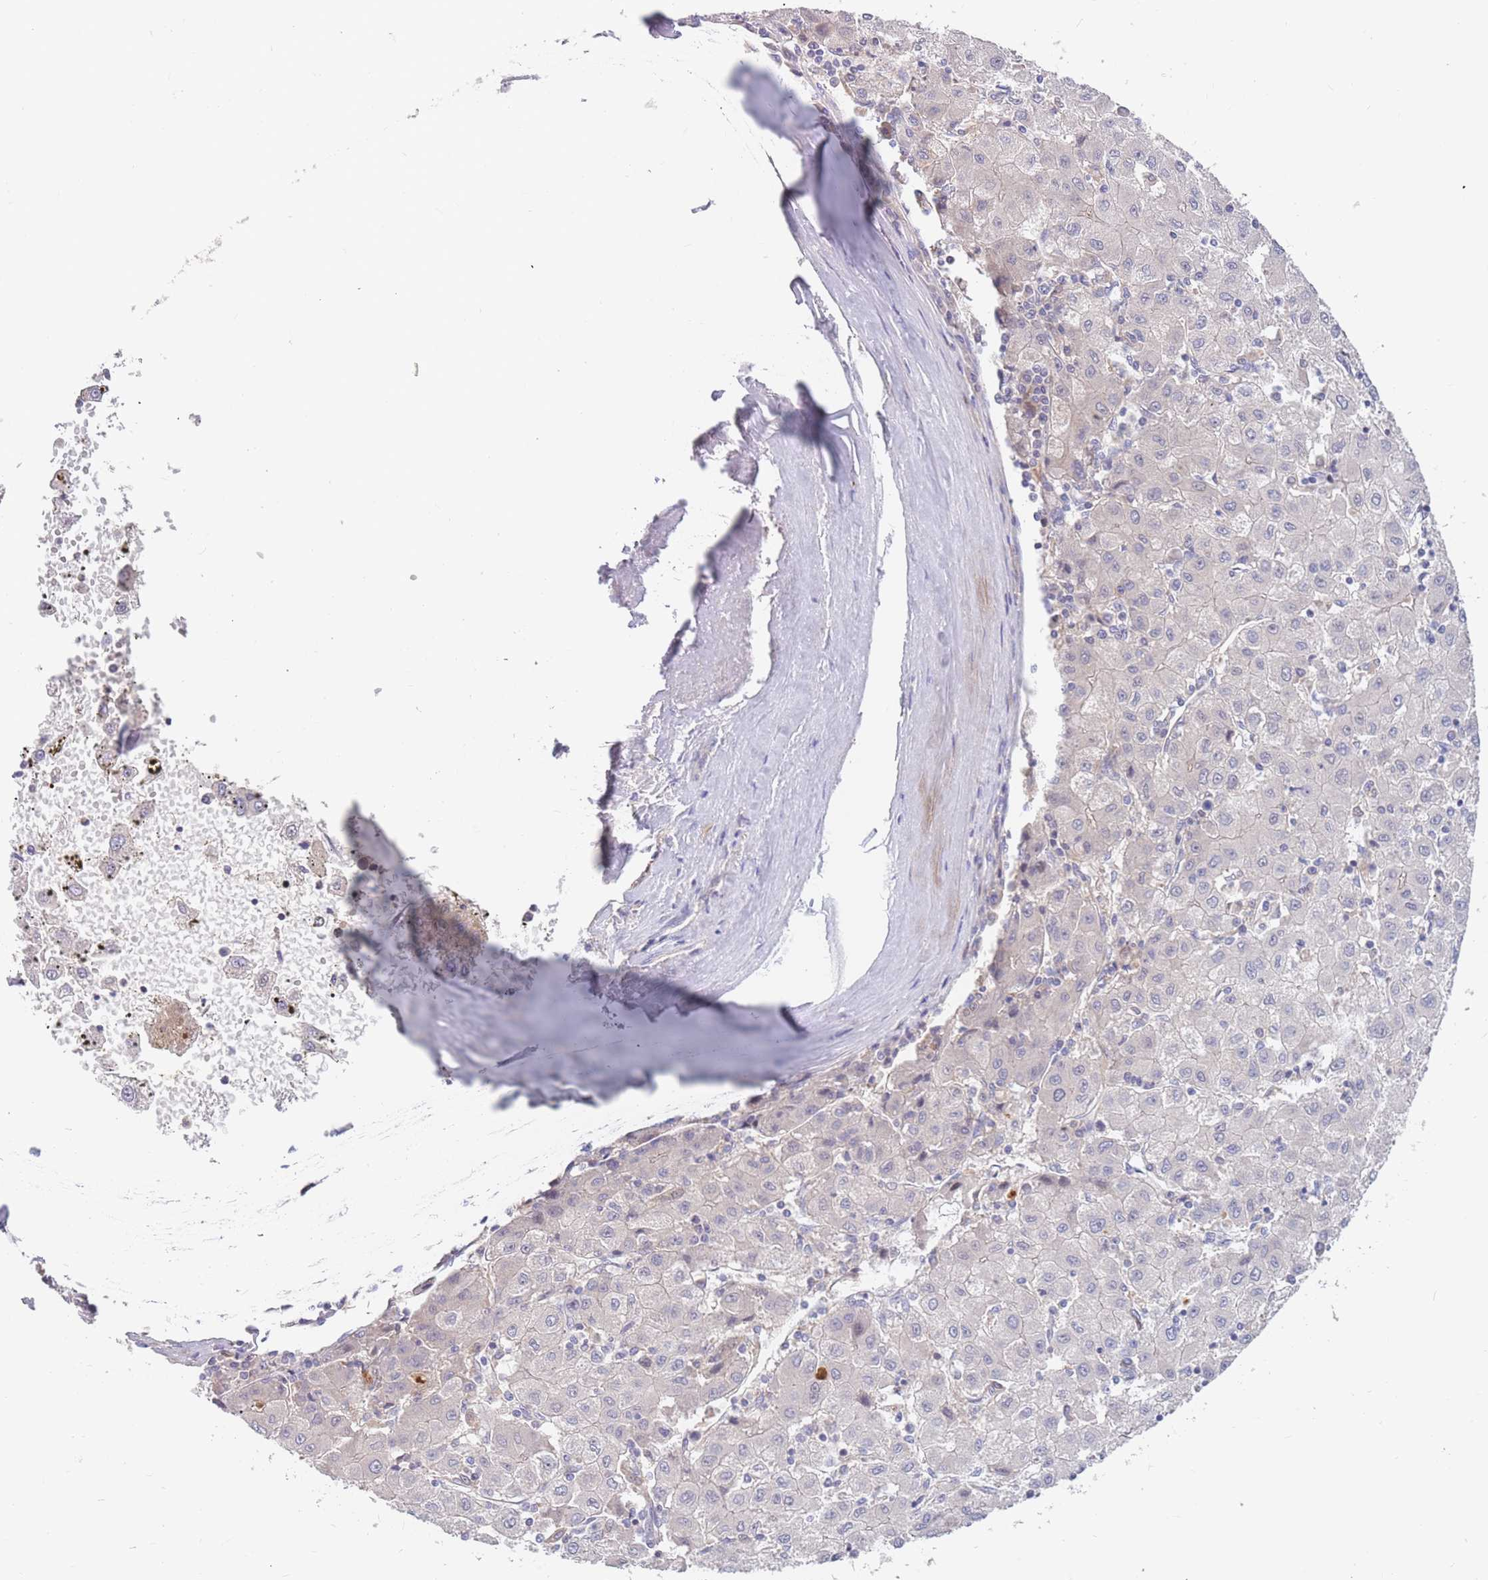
{"staining": {"intensity": "negative", "quantity": "none", "location": "none"}, "tissue": "liver cancer", "cell_type": "Tumor cells", "image_type": "cancer", "snomed": [{"axis": "morphology", "description": "Carcinoma, Hepatocellular, NOS"}, {"axis": "topography", "description": "Liver"}], "caption": "The photomicrograph displays no staining of tumor cells in liver hepatocellular carcinoma.", "gene": "BORCS5", "patient": {"sex": "male", "age": 72}}